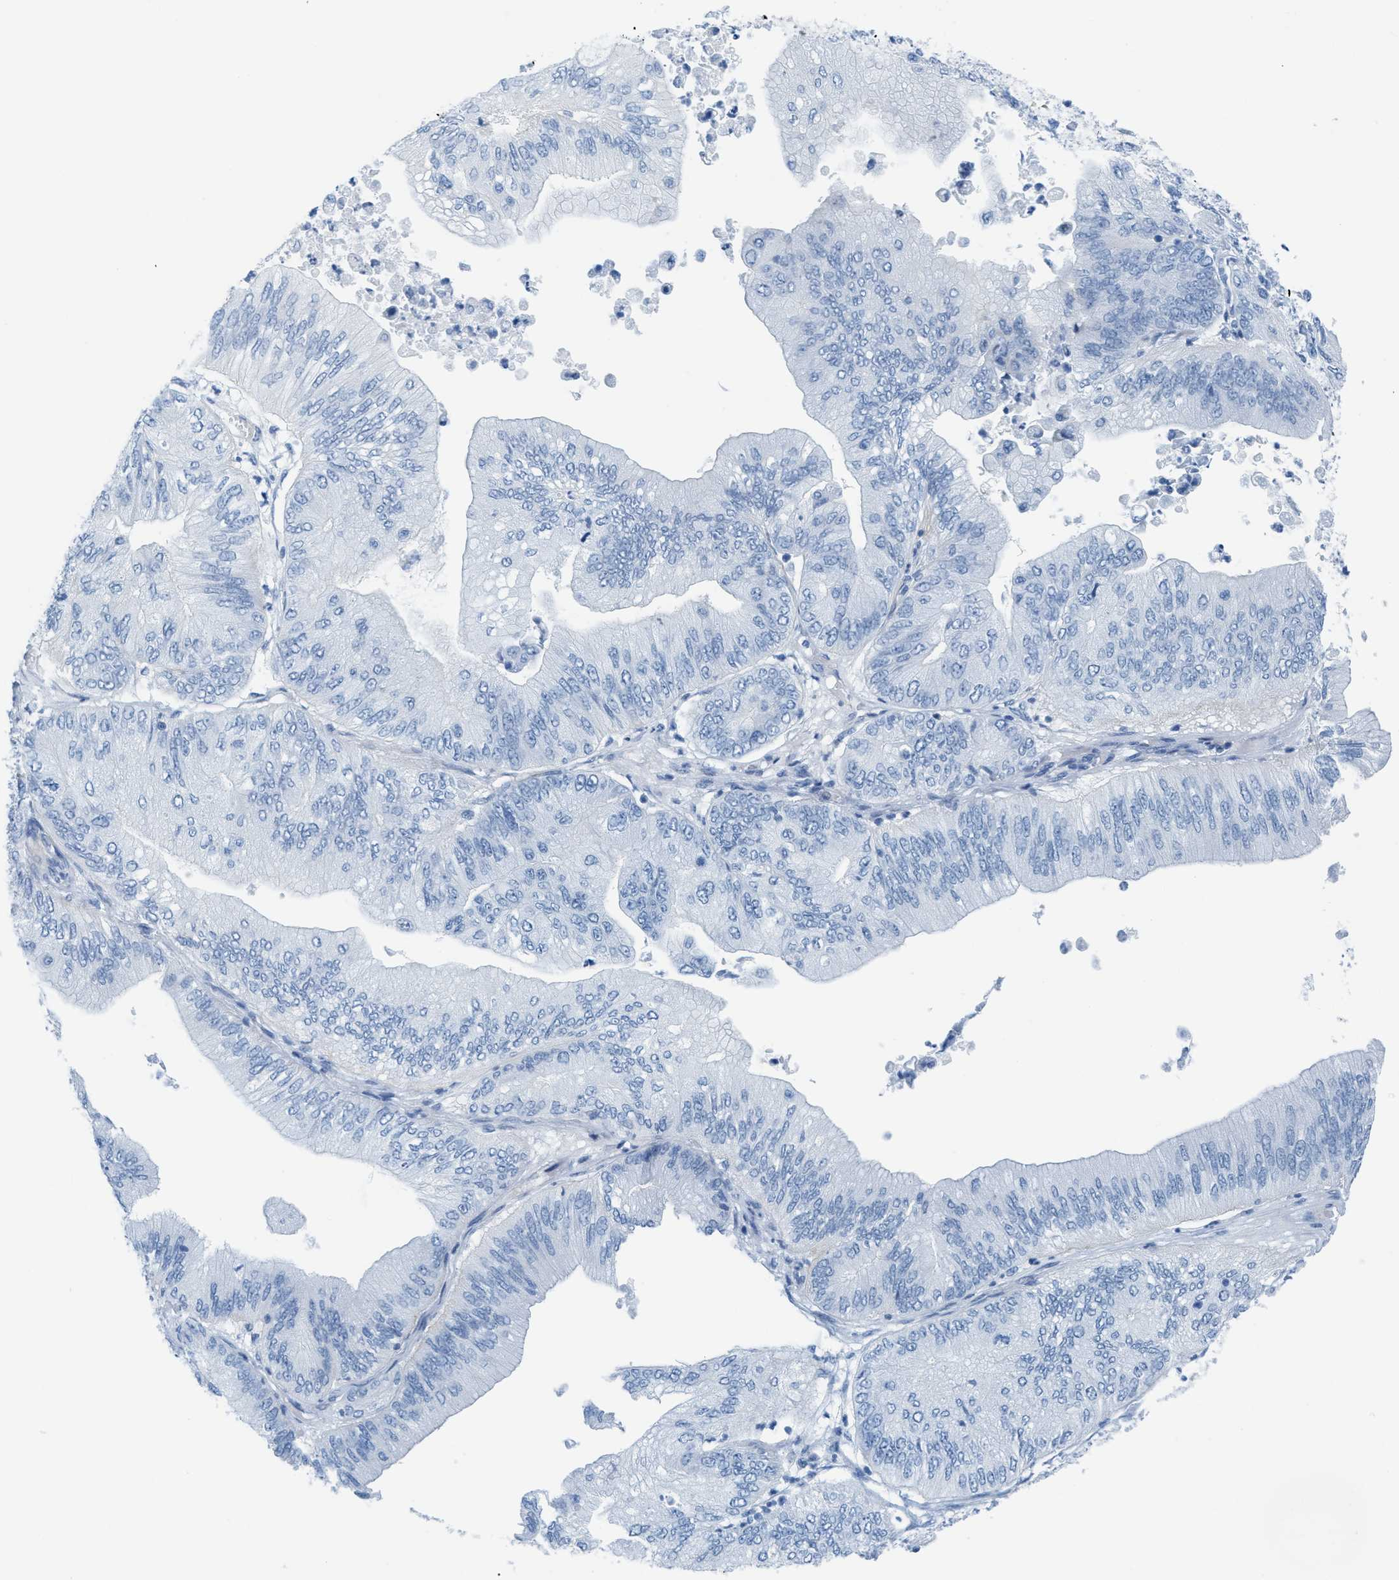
{"staining": {"intensity": "negative", "quantity": "none", "location": "none"}, "tissue": "ovarian cancer", "cell_type": "Tumor cells", "image_type": "cancer", "snomed": [{"axis": "morphology", "description": "Cystadenocarcinoma, mucinous, NOS"}, {"axis": "topography", "description": "Ovary"}], "caption": "This is a micrograph of immunohistochemistry (IHC) staining of ovarian cancer, which shows no expression in tumor cells.", "gene": "SLC12A1", "patient": {"sex": "female", "age": 61}}